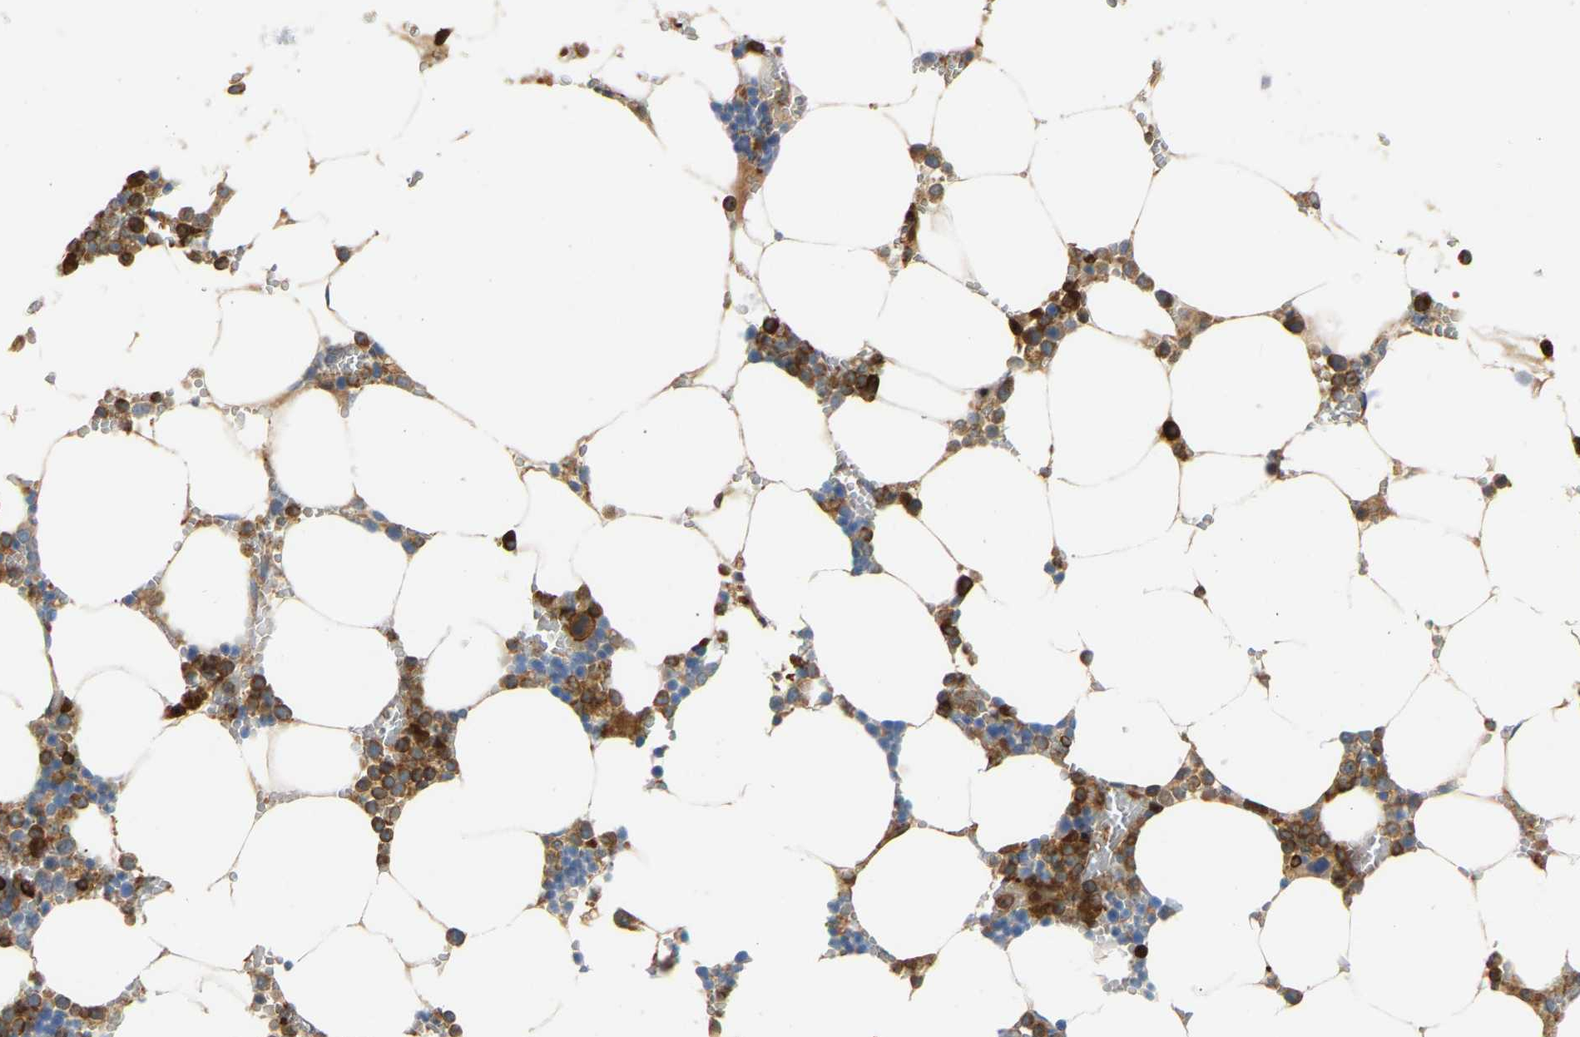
{"staining": {"intensity": "strong", "quantity": "25%-75%", "location": "cytoplasmic/membranous"}, "tissue": "bone marrow", "cell_type": "Hematopoietic cells", "image_type": "normal", "snomed": [{"axis": "morphology", "description": "Normal tissue, NOS"}, {"axis": "topography", "description": "Bone marrow"}], "caption": "The image shows immunohistochemical staining of normal bone marrow. There is strong cytoplasmic/membranous staining is present in approximately 25%-75% of hematopoietic cells. Immunohistochemistry (ihc) stains the protein of interest in brown and the nuclei are stained blue.", "gene": "PLCG2", "patient": {"sex": "male", "age": 70}}